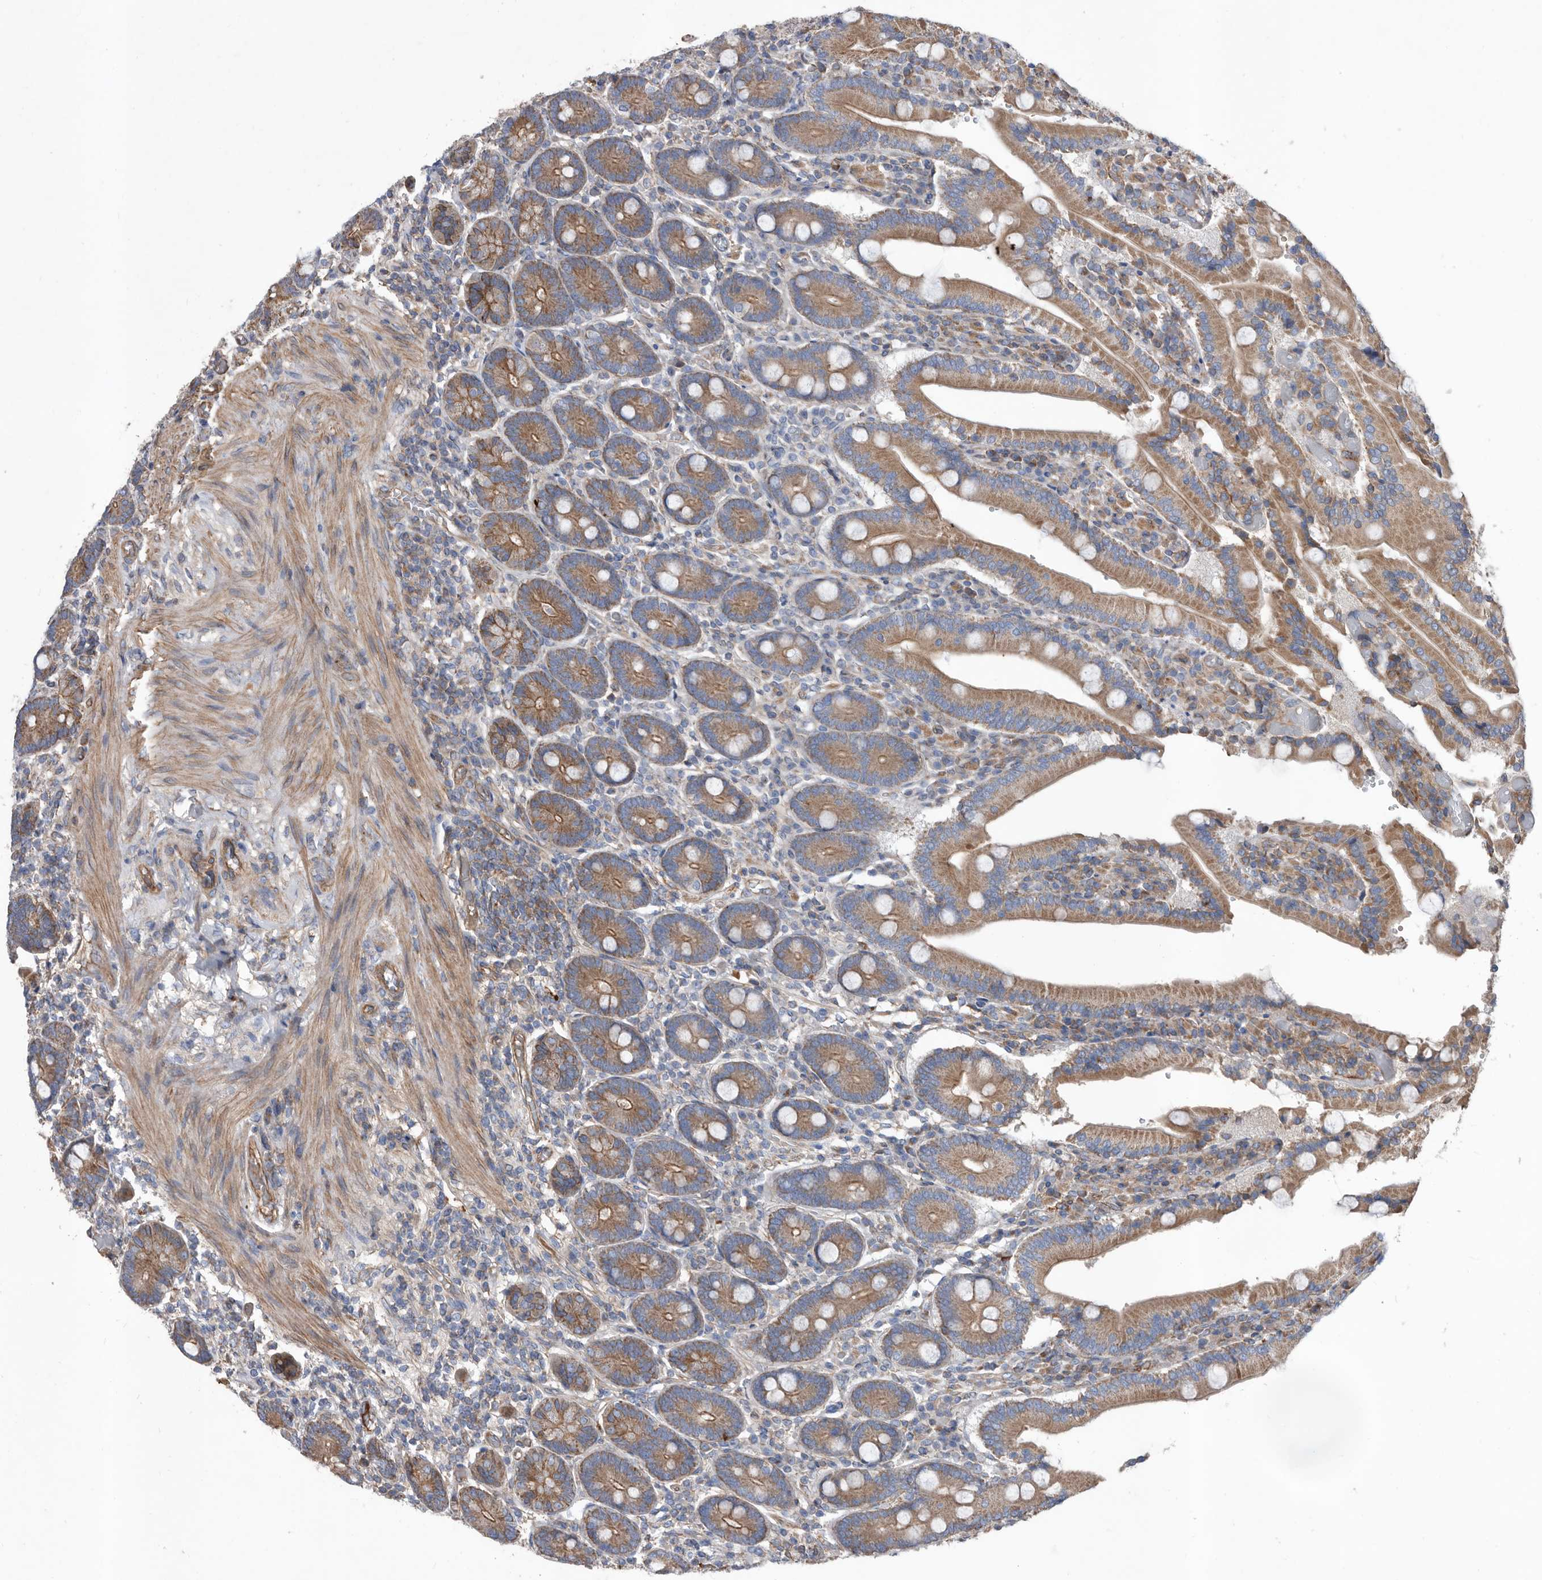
{"staining": {"intensity": "moderate", "quantity": ">75%", "location": "cytoplasmic/membranous"}, "tissue": "duodenum", "cell_type": "Glandular cells", "image_type": "normal", "snomed": [{"axis": "morphology", "description": "Normal tissue, NOS"}, {"axis": "topography", "description": "Duodenum"}], "caption": "A photomicrograph of duodenum stained for a protein demonstrates moderate cytoplasmic/membranous brown staining in glandular cells. (DAB (3,3'-diaminobenzidine) IHC with brightfield microscopy, high magnification).", "gene": "ATP13A3", "patient": {"sex": "female", "age": 62}}